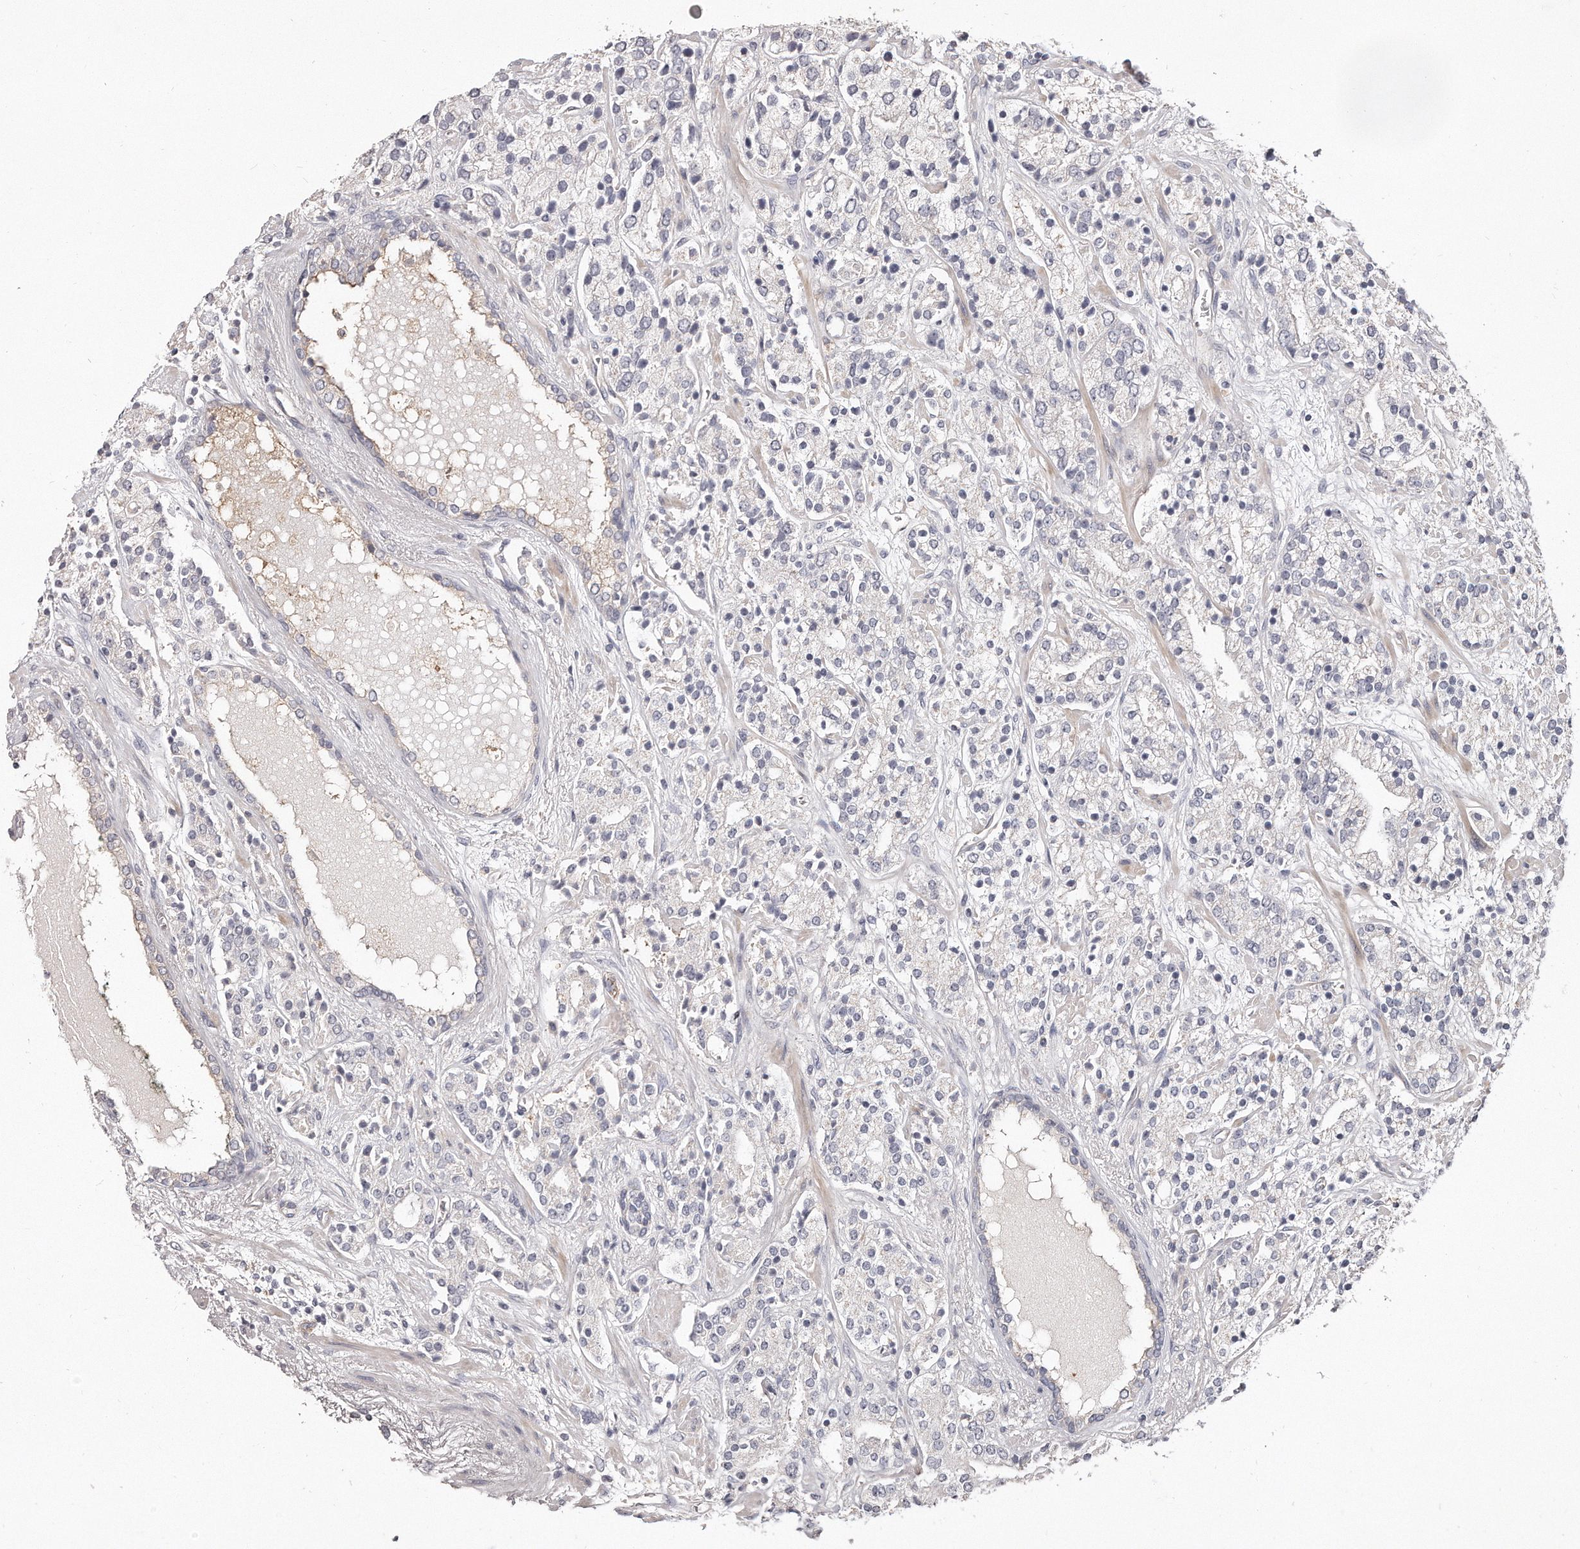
{"staining": {"intensity": "negative", "quantity": "none", "location": "none"}, "tissue": "prostate cancer", "cell_type": "Tumor cells", "image_type": "cancer", "snomed": [{"axis": "morphology", "description": "Adenocarcinoma, High grade"}, {"axis": "topography", "description": "Prostate"}], "caption": "The image displays no staining of tumor cells in prostate adenocarcinoma (high-grade). (DAB (3,3'-diaminobenzidine) immunohistochemistry (IHC), high magnification).", "gene": "TTLL4", "patient": {"sex": "male", "age": 71}}